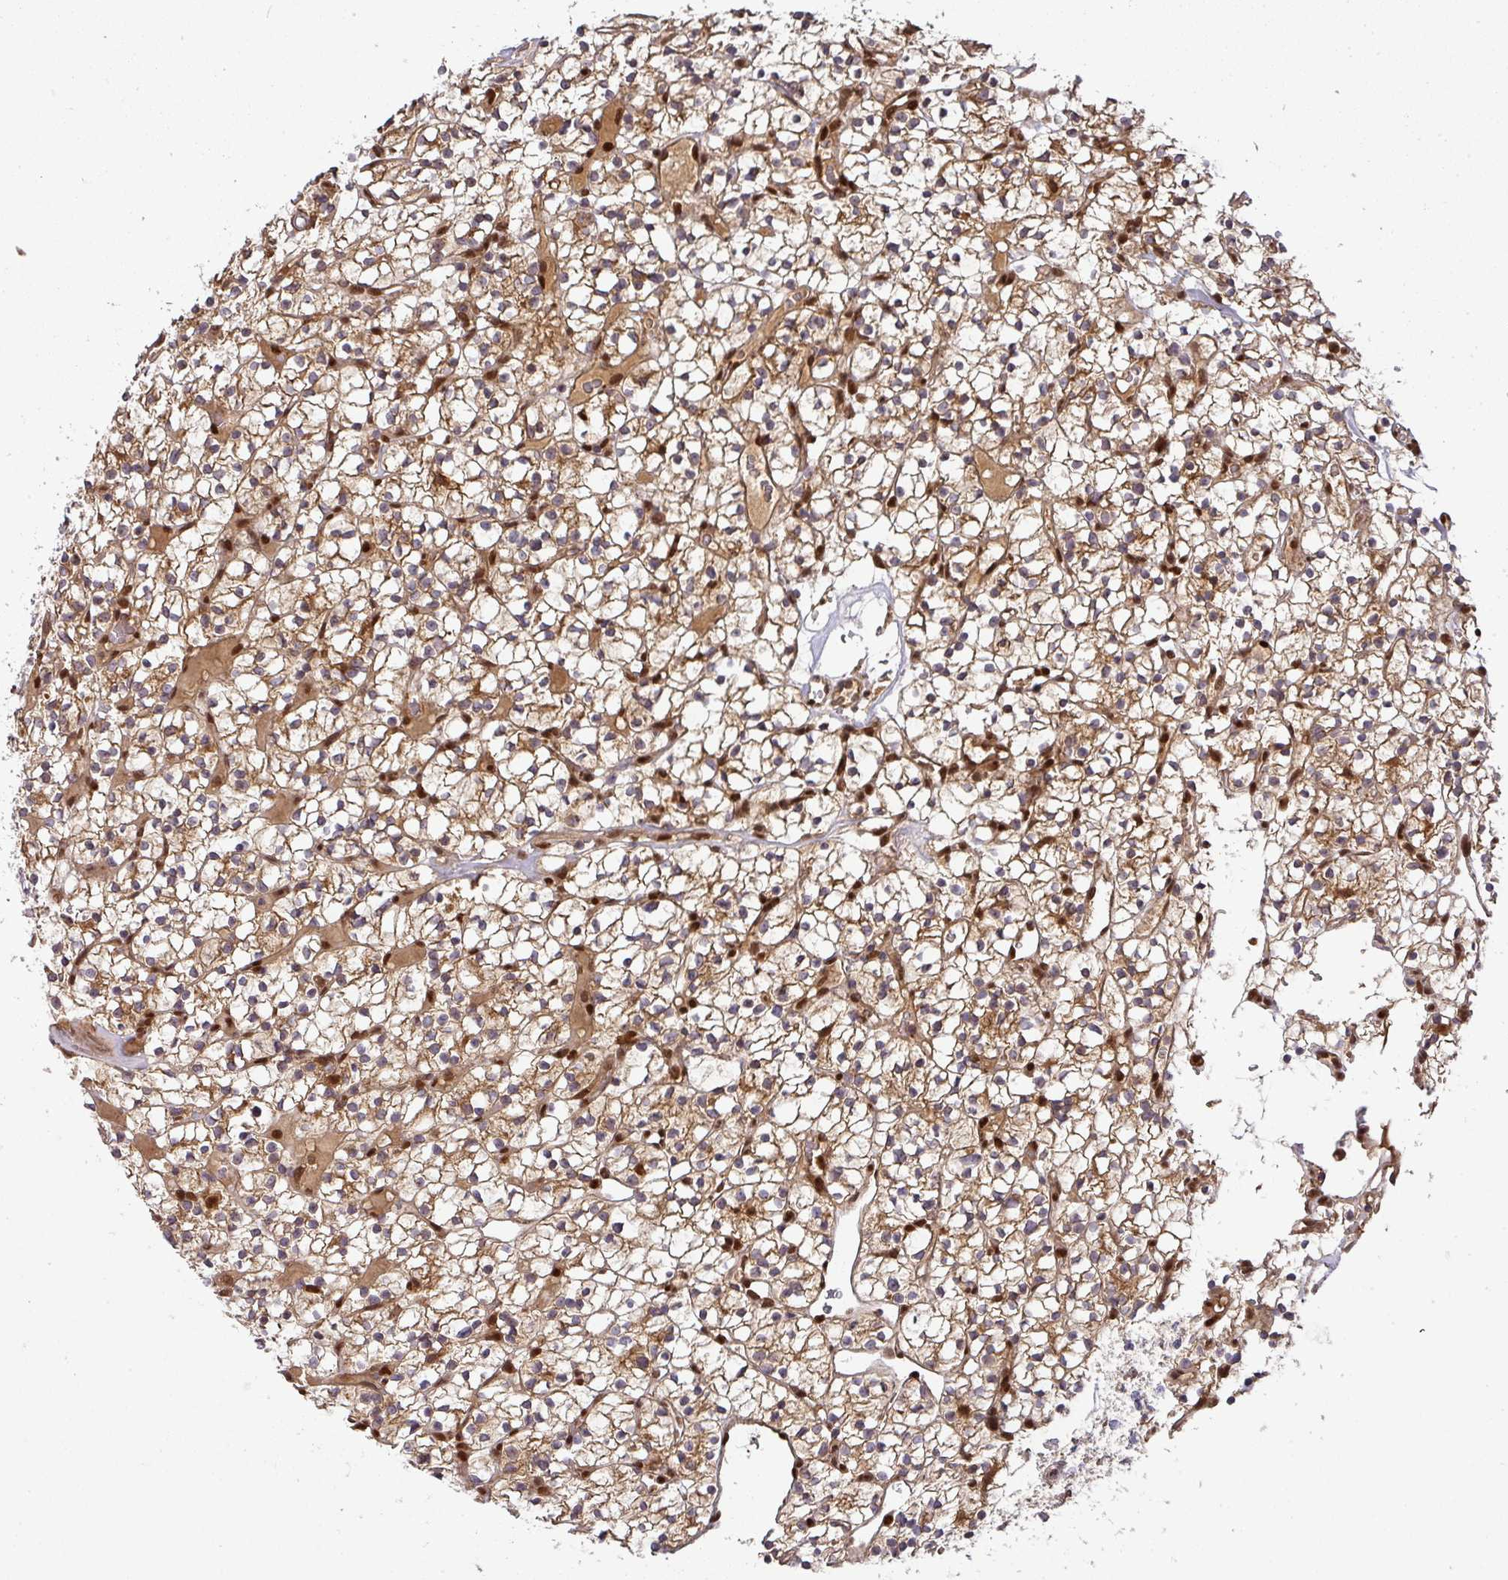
{"staining": {"intensity": "moderate", "quantity": ">75%", "location": "cytoplasmic/membranous"}, "tissue": "renal cancer", "cell_type": "Tumor cells", "image_type": "cancer", "snomed": [{"axis": "morphology", "description": "Adenocarcinoma, NOS"}, {"axis": "topography", "description": "Kidney"}], "caption": "Approximately >75% of tumor cells in adenocarcinoma (renal) display moderate cytoplasmic/membranous protein staining as visualized by brown immunohistochemical staining.", "gene": "MALSU1", "patient": {"sex": "female", "age": 64}}